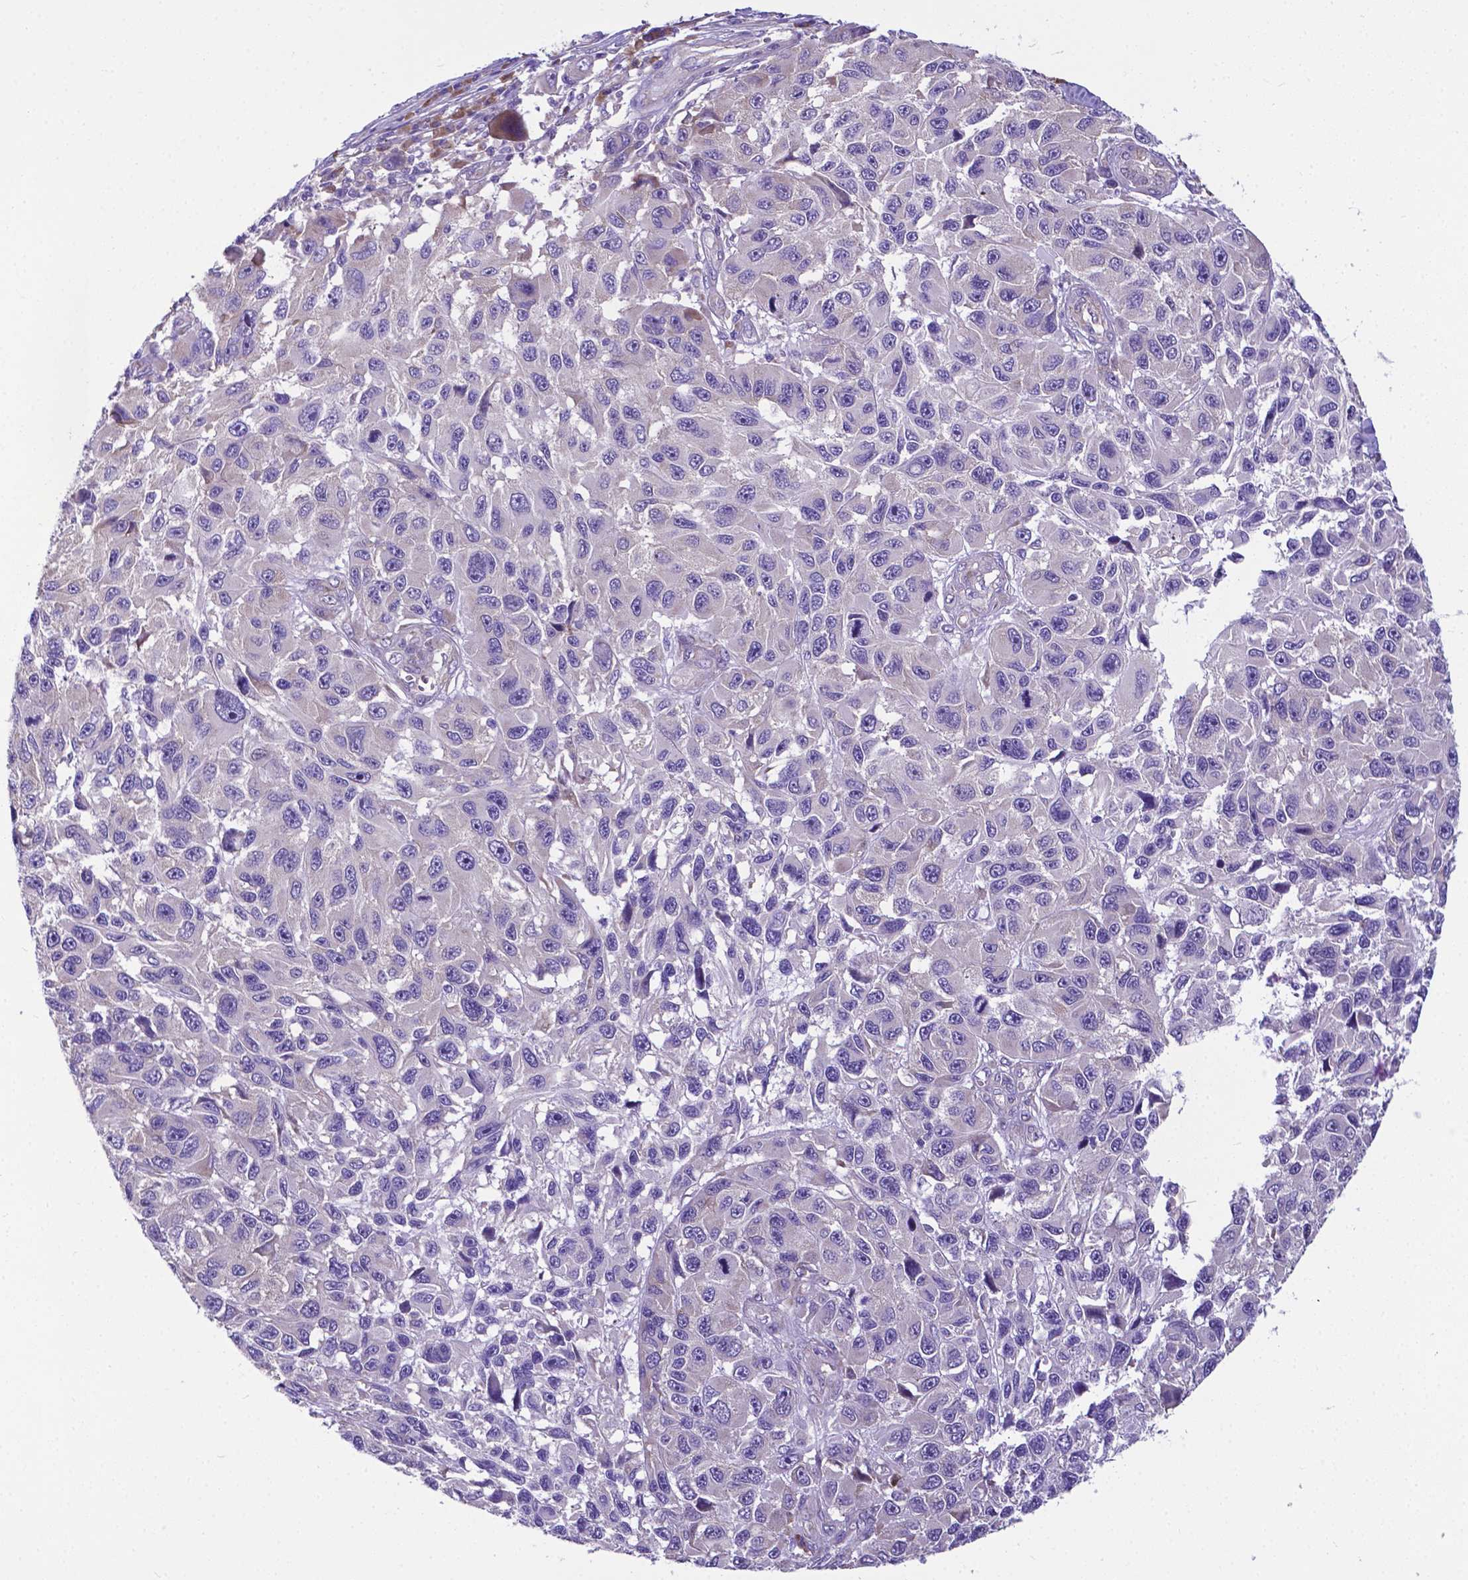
{"staining": {"intensity": "negative", "quantity": "none", "location": "none"}, "tissue": "melanoma", "cell_type": "Tumor cells", "image_type": "cancer", "snomed": [{"axis": "morphology", "description": "Malignant melanoma, NOS"}, {"axis": "topography", "description": "Skin"}], "caption": "Tumor cells are negative for brown protein staining in melanoma.", "gene": "RPL6", "patient": {"sex": "male", "age": 53}}